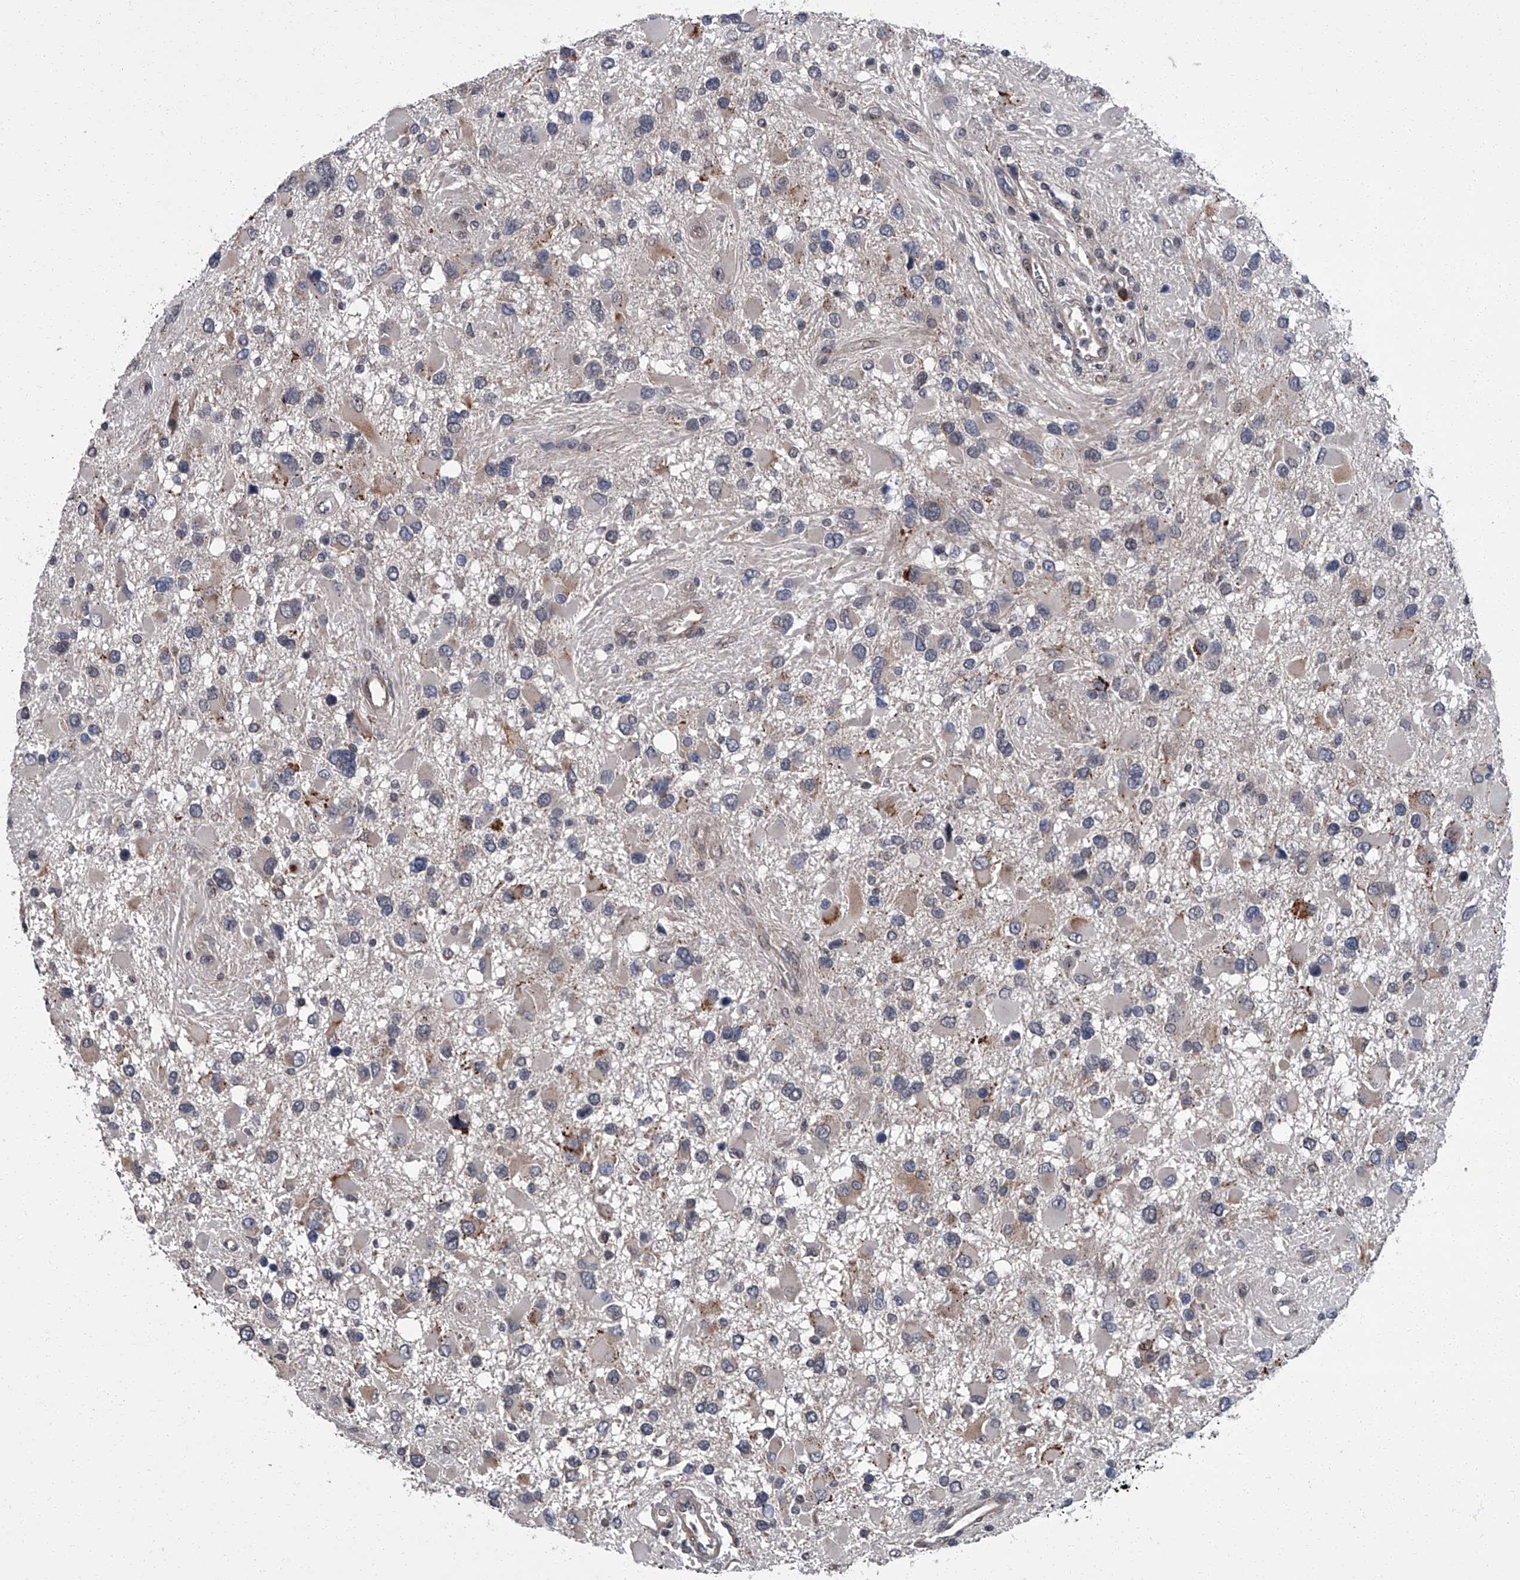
{"staining": {"intensity": "negative", "quantity": "none", "location": "none"}, "tissue": "glioma", "cell_type": "Tumor cells", "image_type": "cancer", "snomed": [{"axis": "morphology", "description": "Glioma, malignant, High grade"}, {"axis": "topography", "description": "Brain"}], "caption": "Protein analysis of glioma shows no significant expression in tumor cells.", "gene": "ZNF274", "patient": {"sex": "male", "age": 53}}